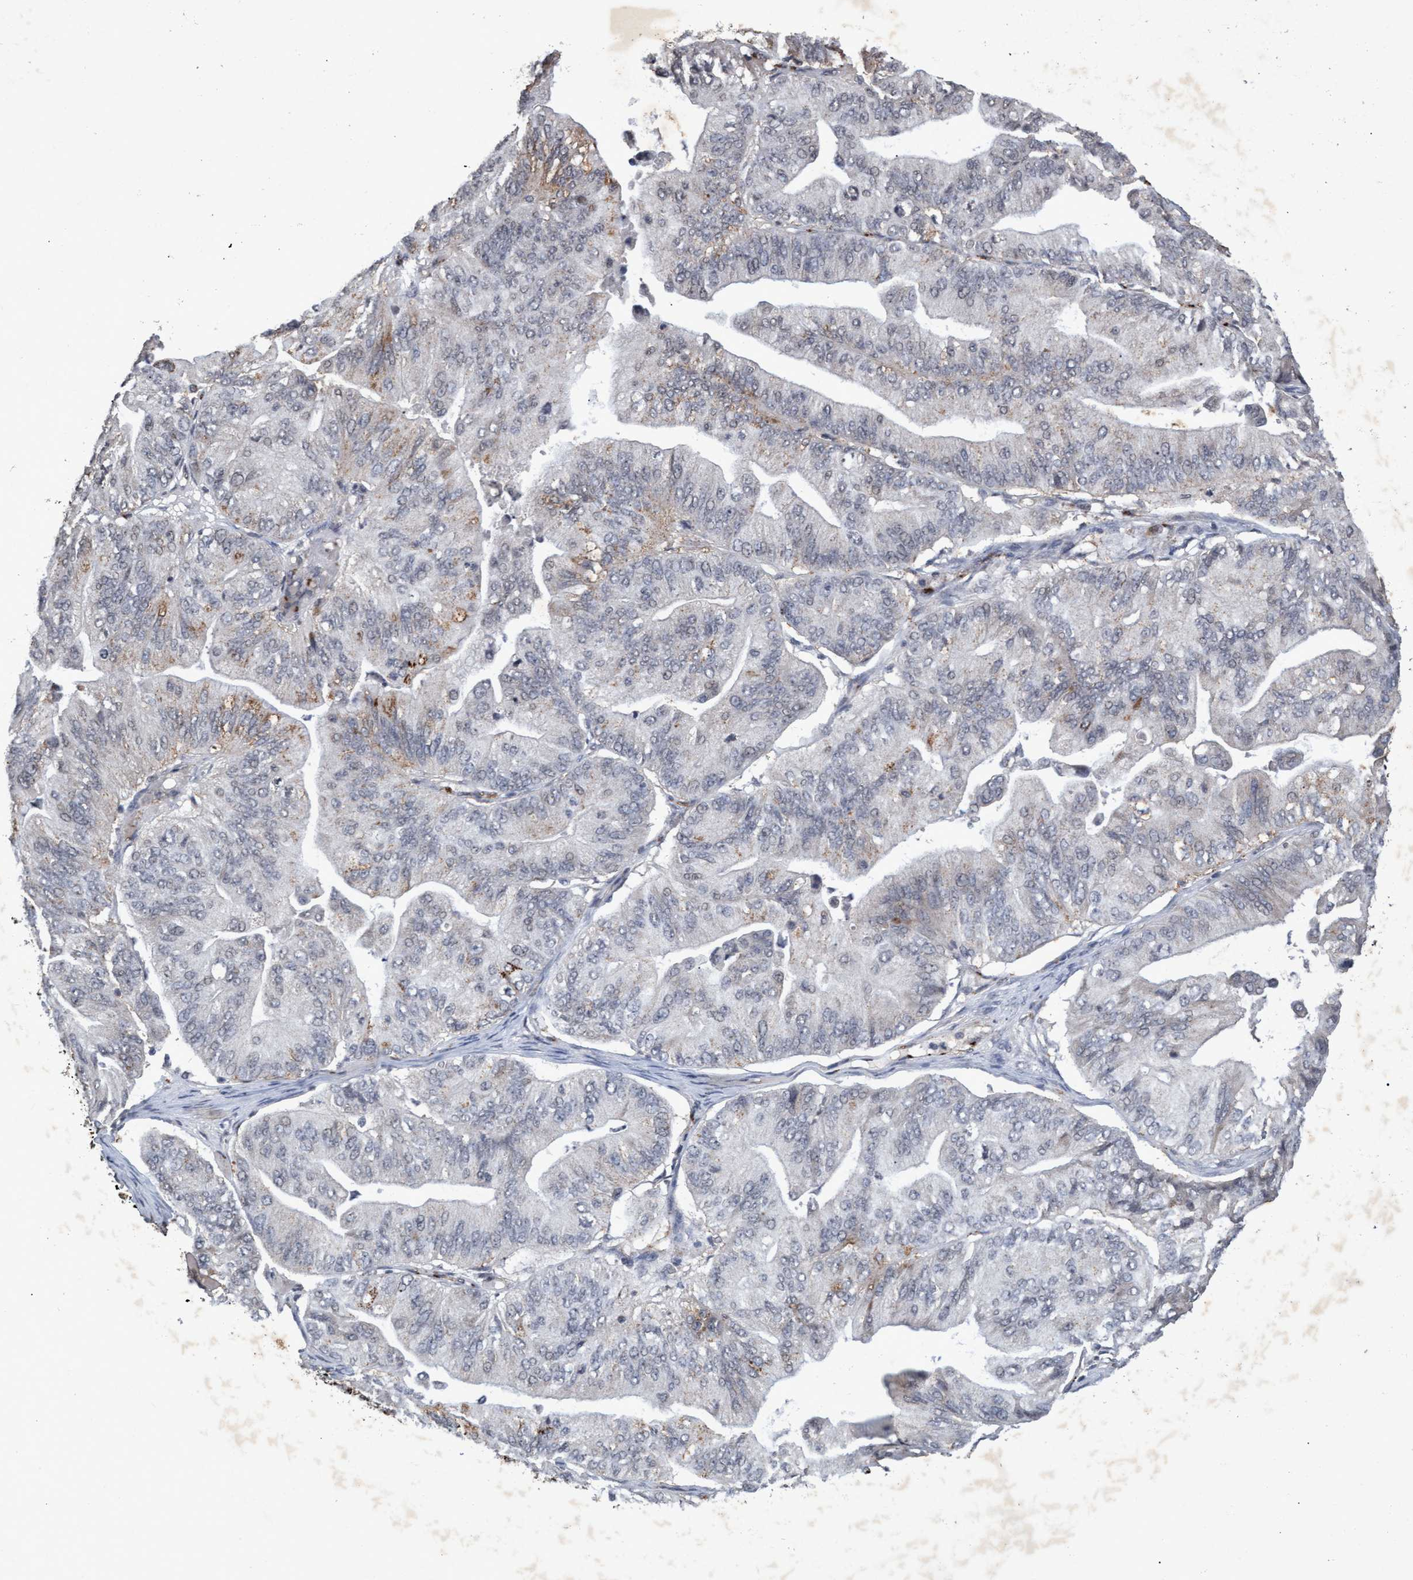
{"staining": {"intensity": "strong", "quantity": "<25%", "location": "cytoplasmic/membranous"}, "tissue": "ovarian cancer", "cell_type": "Tumor cells", "image_type": "cancer", "snomed": [{"axis": "morphology", "description": "Cystadenocarcinoma, mucinous, NOS"}, {"axis": "topography", "description": "Ovary"}], "caption": "The image reveals immunohistochemical staining of ovarian mucinous cystadenocarcinoma. There is strong cytoplasmic/membranous positivity is present in about <25% of tumor cells. (DAB IHC, brown staining for protein, blue staining for nuclei).", "gene": "GALC", "patient": {"sex": "female", "age": 61}}